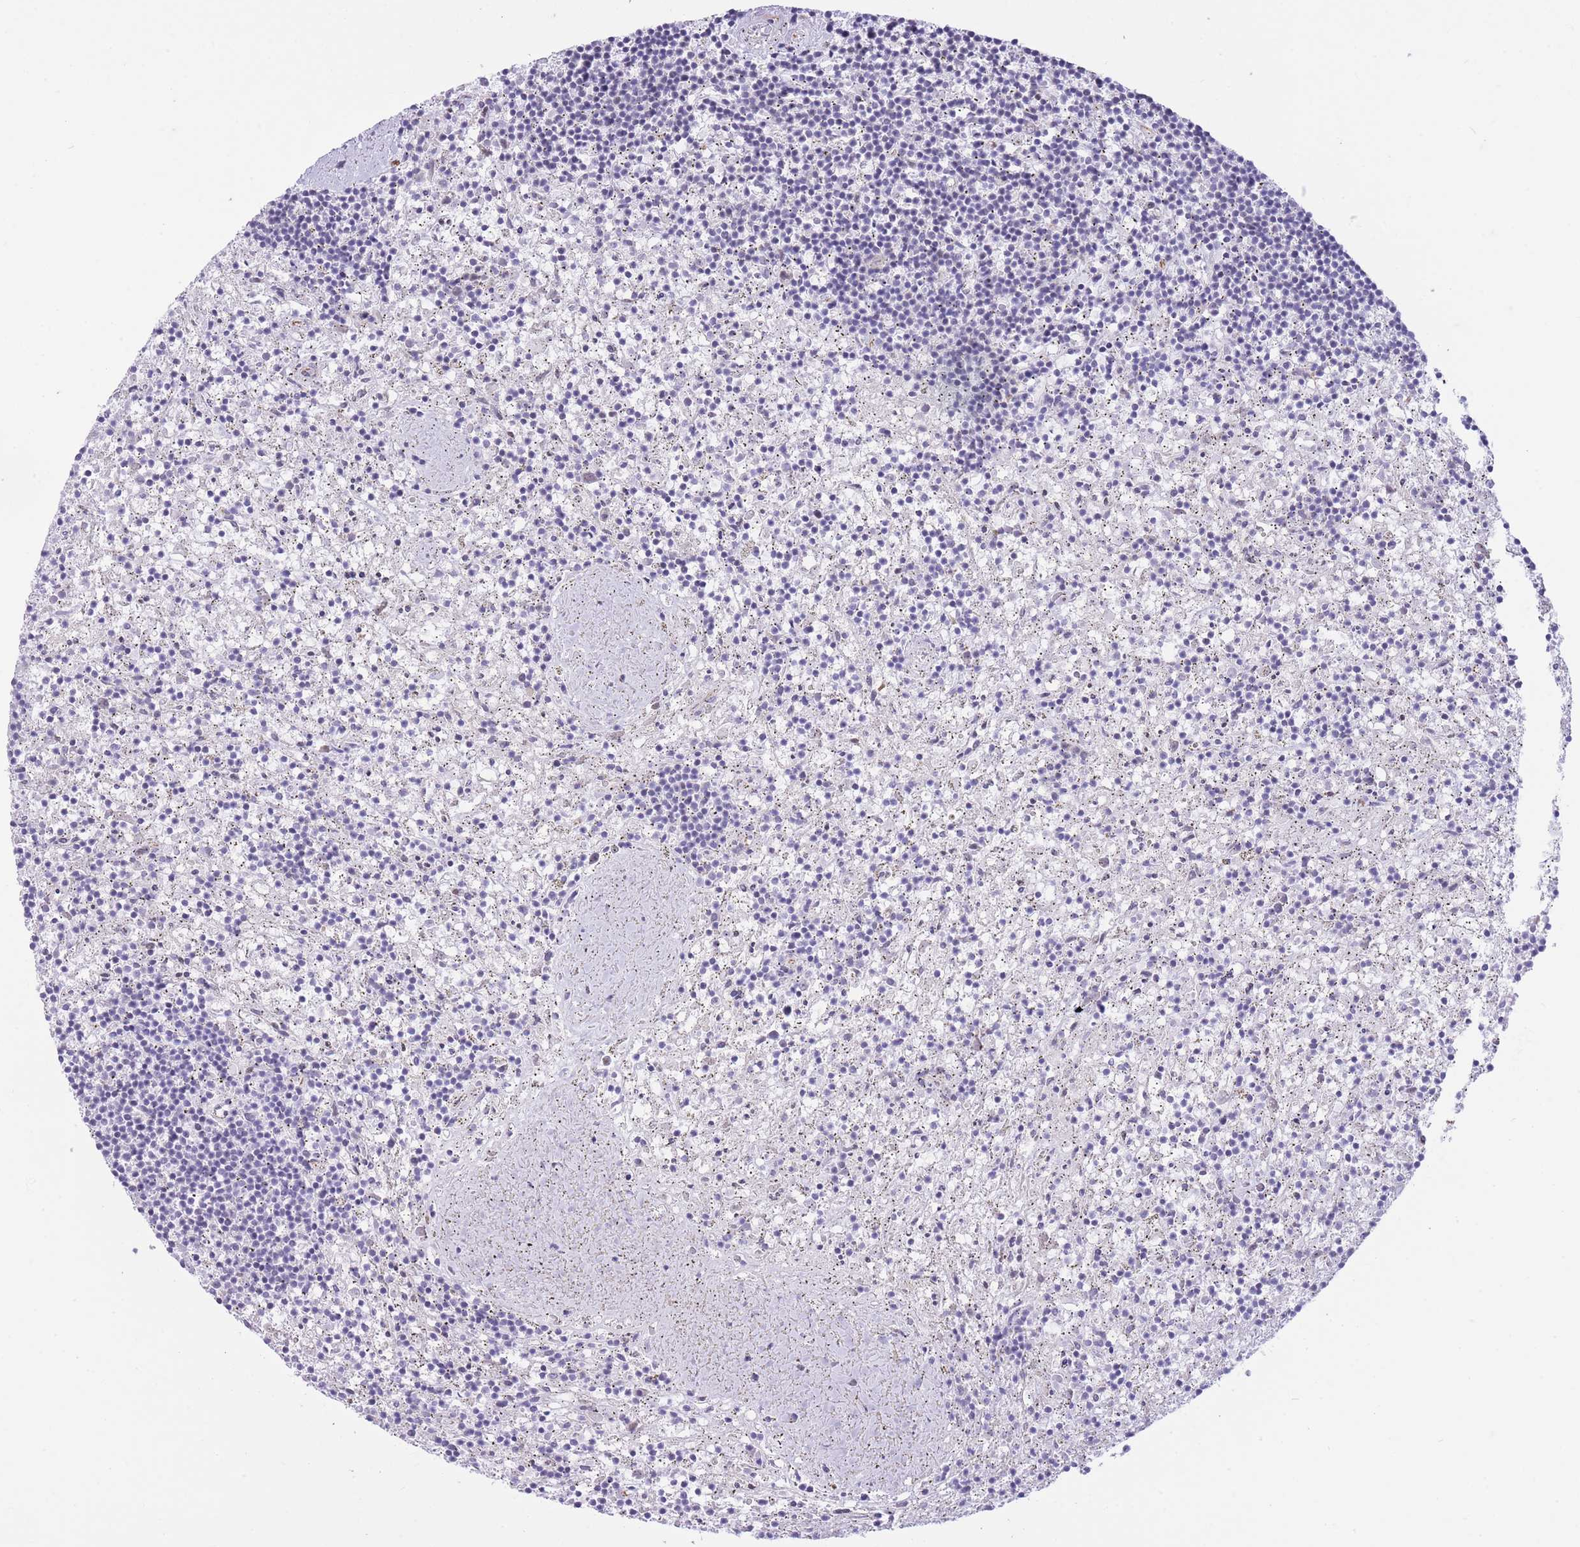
{"staining": {"intensity": "negative", "quantity": "none", "location": "none"}, "tissue": "lymphoma", "cell_type": "Tumor cells", "image_type": "cancer", "snomed": [{"axis": "morphology", "description": "Malignant lymphoma, non-Hodgkin's type, Low grade"}, {"axis": "topography", "description": "Spleen"}], "caption": "Image shows no protein staining in tumor cells of low-grade malignant lymphoma, non-Hodgkin's type tissue.", "gene": "PSG8", "patient": {"sex": "male", "age": 76}}